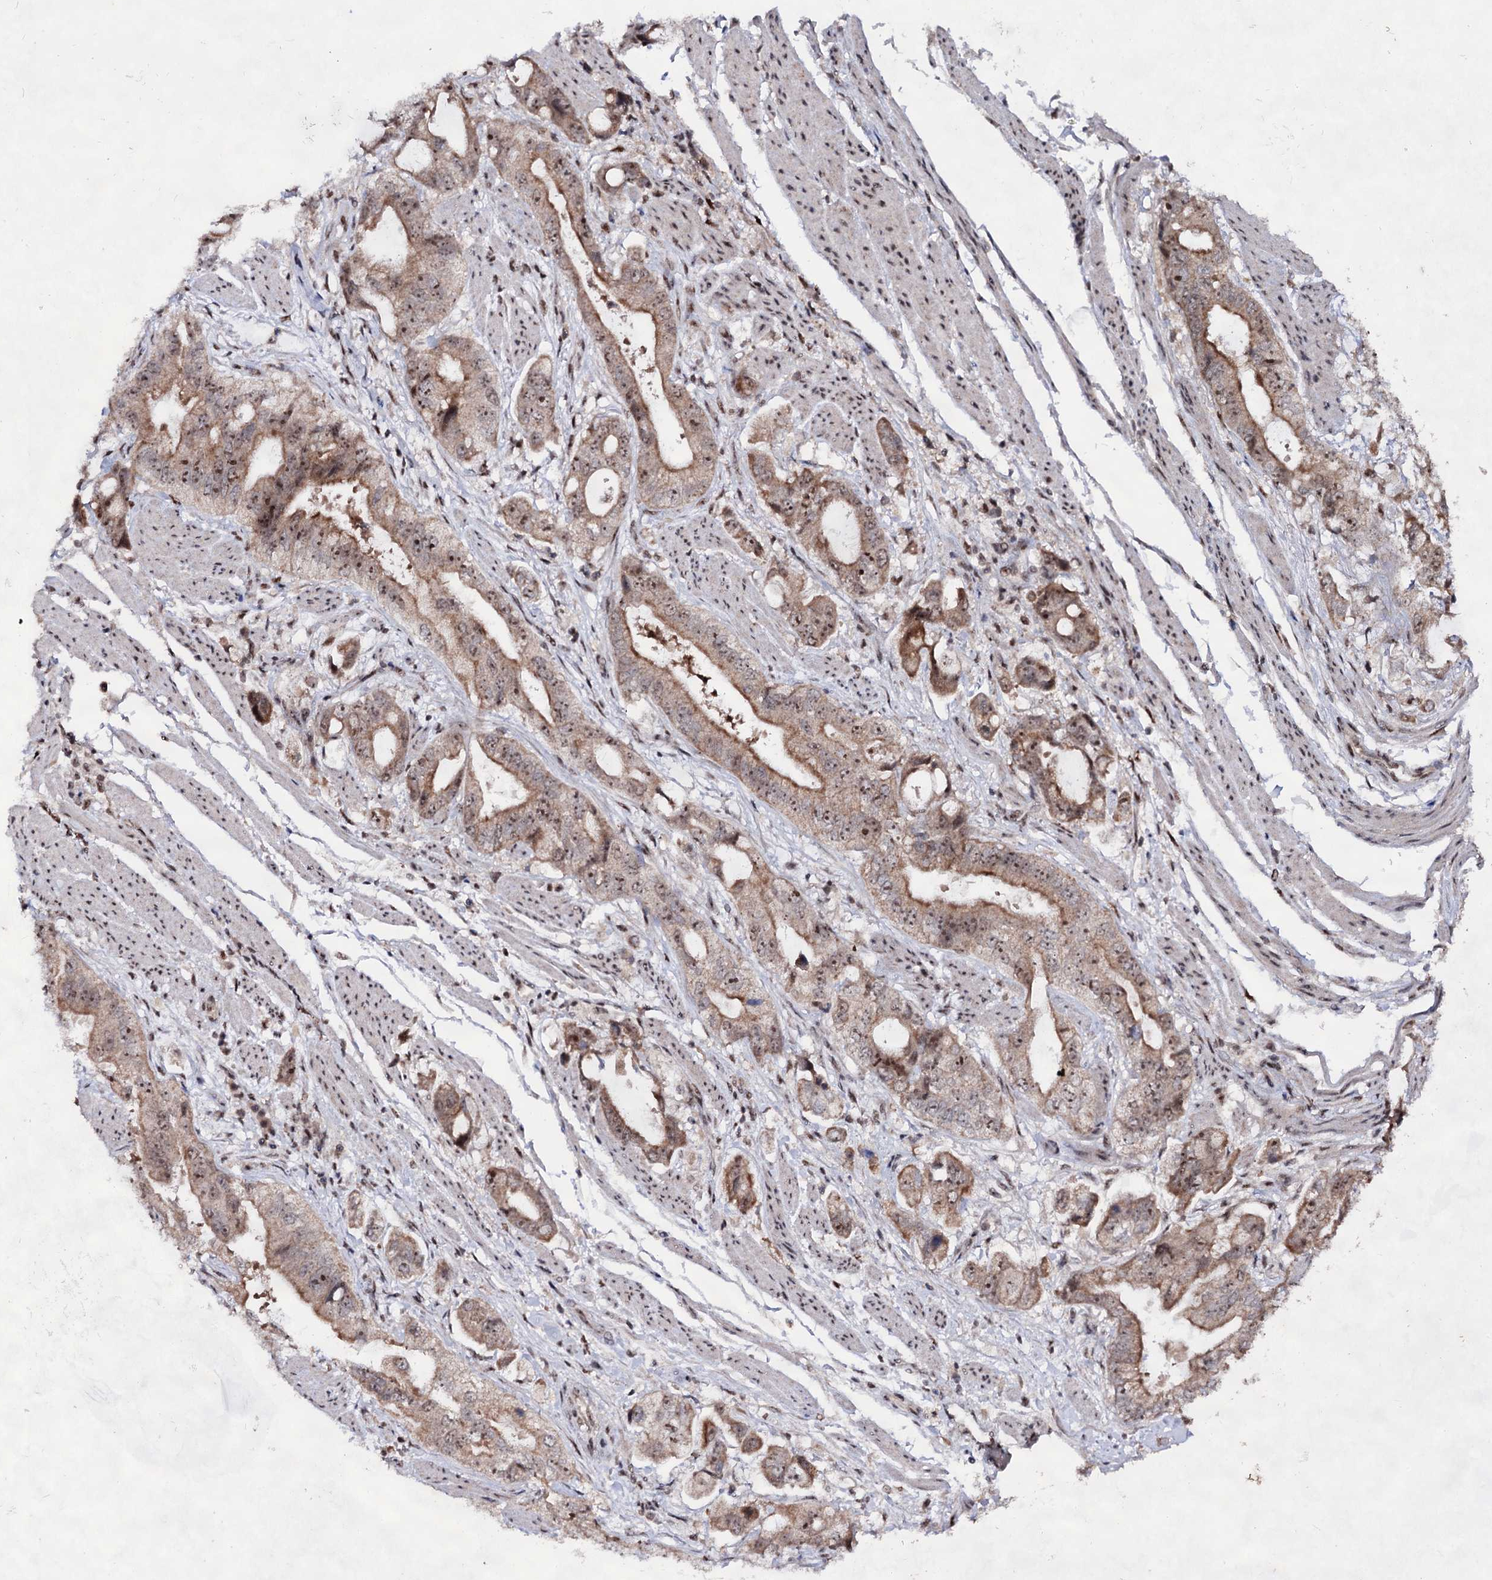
{"staining": {"intensity": "moderate", "quantity": ">75%", "location": "cytoplasmic/membranous,nuclear"}, "tissue": "stomach cancer", "cell_type": "Tumor cells", "image_type": "cancer", "snomed": [{"axis": "morphology", "description": "Adenocarcinoma, NOS"}, {"axis": "topography", "description": "Stomach"}], "caption": "Adenocarcinoma (stomach) stained with DAB immunohistochemistry displays medium levels of moderate cytoplasmic/membranous and nuclear expression in approximately >75% of tumor cells. (DAB (3,3'-diaminobenzidine) IHC with brightfield microscopy, high magnification).", "gene": "EXOSC10", "patient": {"sex": "male", "age": 62}}